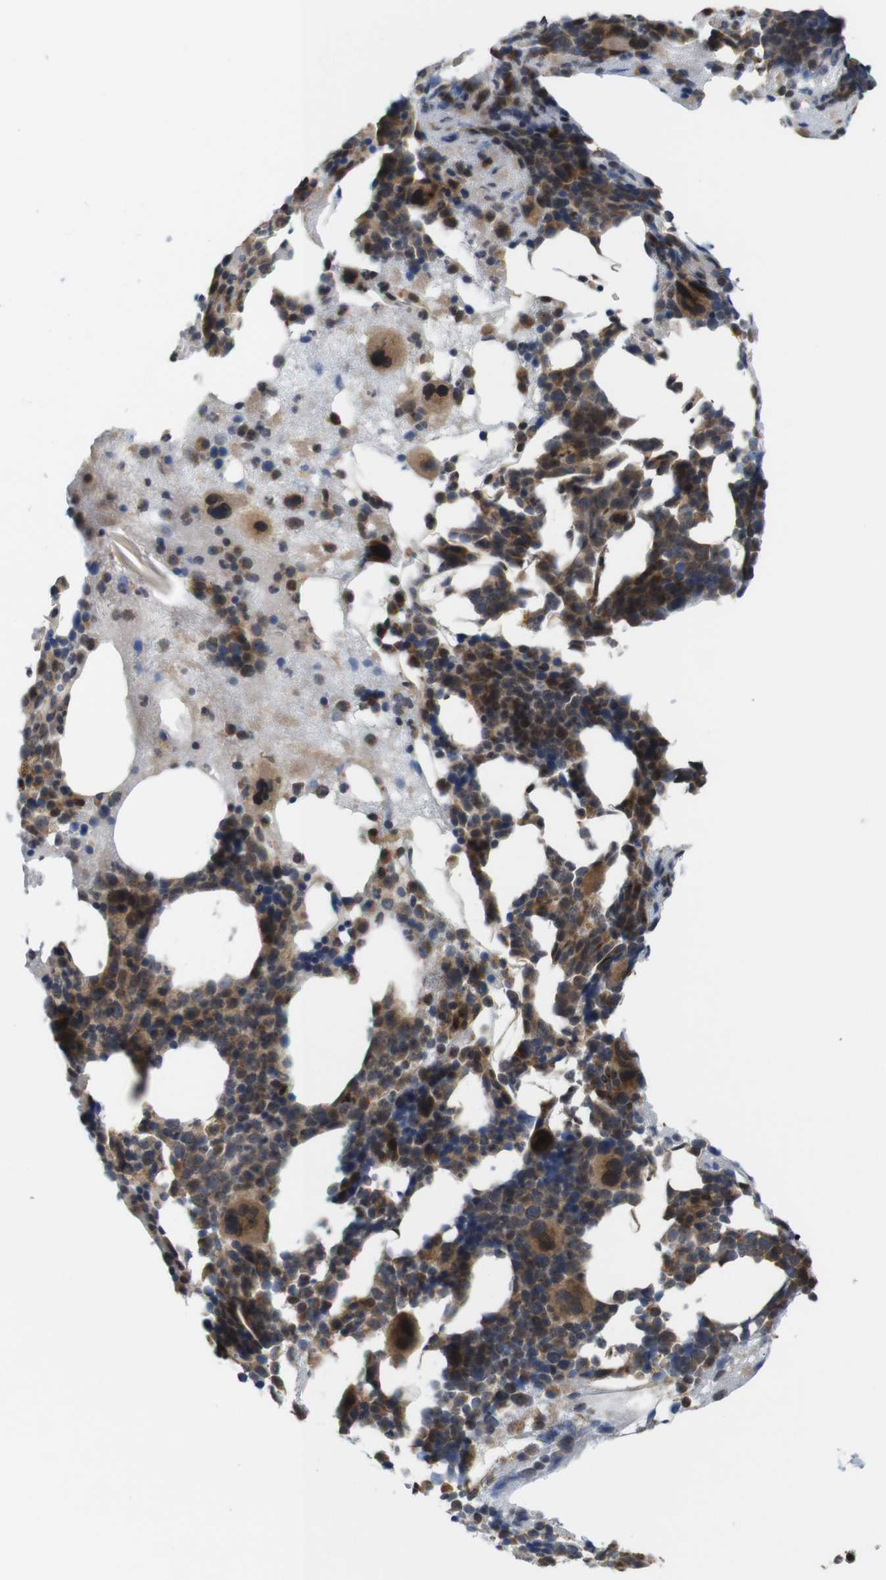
{"staining": {"intensity": "strong", "quantity": "25%-75%", "location": "cytoplasmic/membranous,nuclear"}, "tissue": "bone marrow", "cell_type": "Hematopoietic cells", "image_type": "normal", "snomed": [{"axis": "morphology", "description": "Normal tissue, NOS"}, {"axis": "morphology", "description": "Inflammation, NOS"}, {"axis": "topography", "description": "Bone marrow"}], "caption": "IHC image of unremarkable human bone marrow stained for a protein (brown), which demonstrates high levels of strong cytoplasmic/membranous,nuclear expression in about 25%-75% of hematopoietic cells.", "gene": "EFCAB14", "patient": {"sex": "male", "age": 43}}